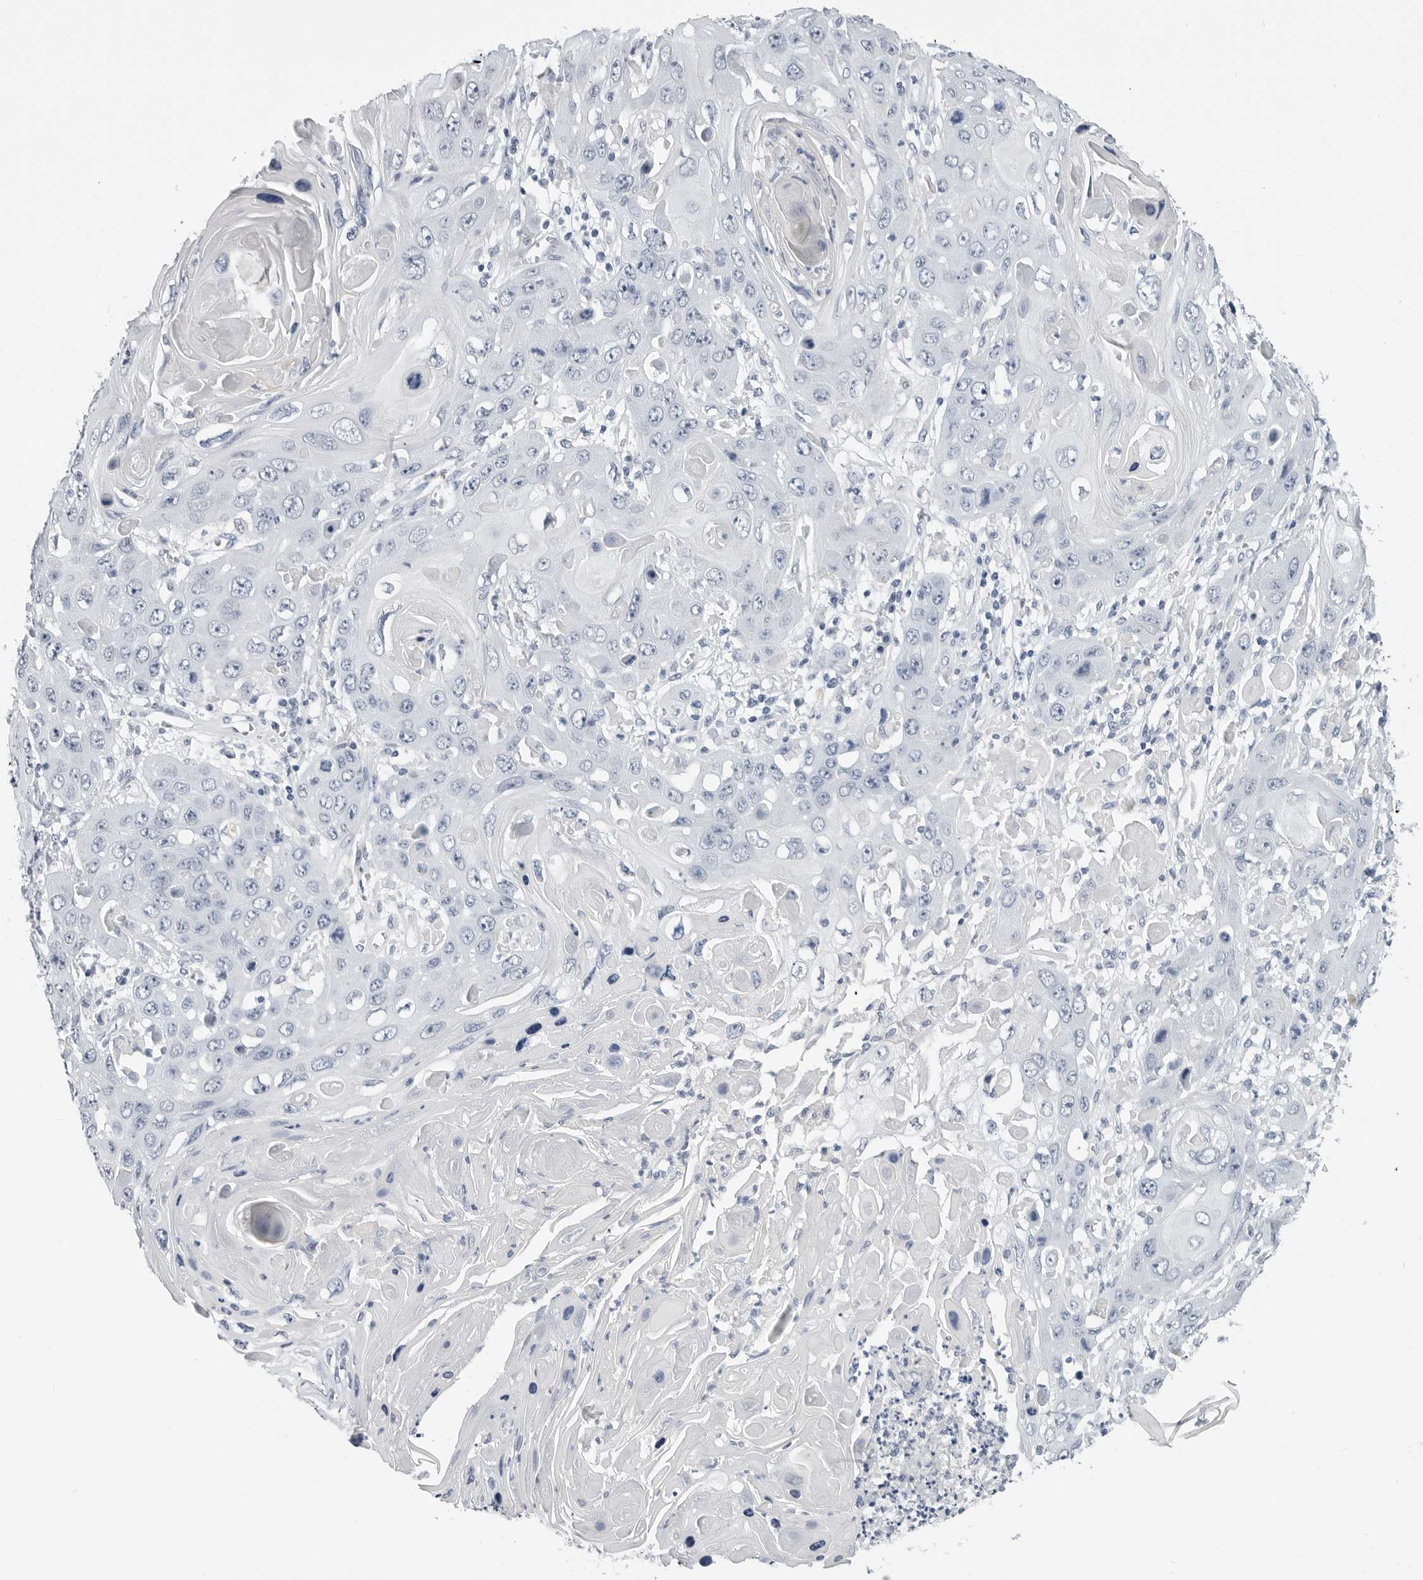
{"staining": {"intensity": "negative", "quantity": "none", "location": "none"}, "tissue": "skin cancer", "cell_type": "Tumor cells", "image_type": "cancer", "snomed": [{"axis": "morphology", "description": "Squamous cell carcinoma, NOS"}, {"axis": "topography", "description": "Skin"}], "caption": "Immunohistochemistry (IHC) histopathology image of neoplastic tissue: human skin cancer stained with DAB (3,3'-diaminobenzidine) exhibits no significant protein staining in tumor cells.", "gene": "PLN", "patient": {"sex": "male", "age": 55}}